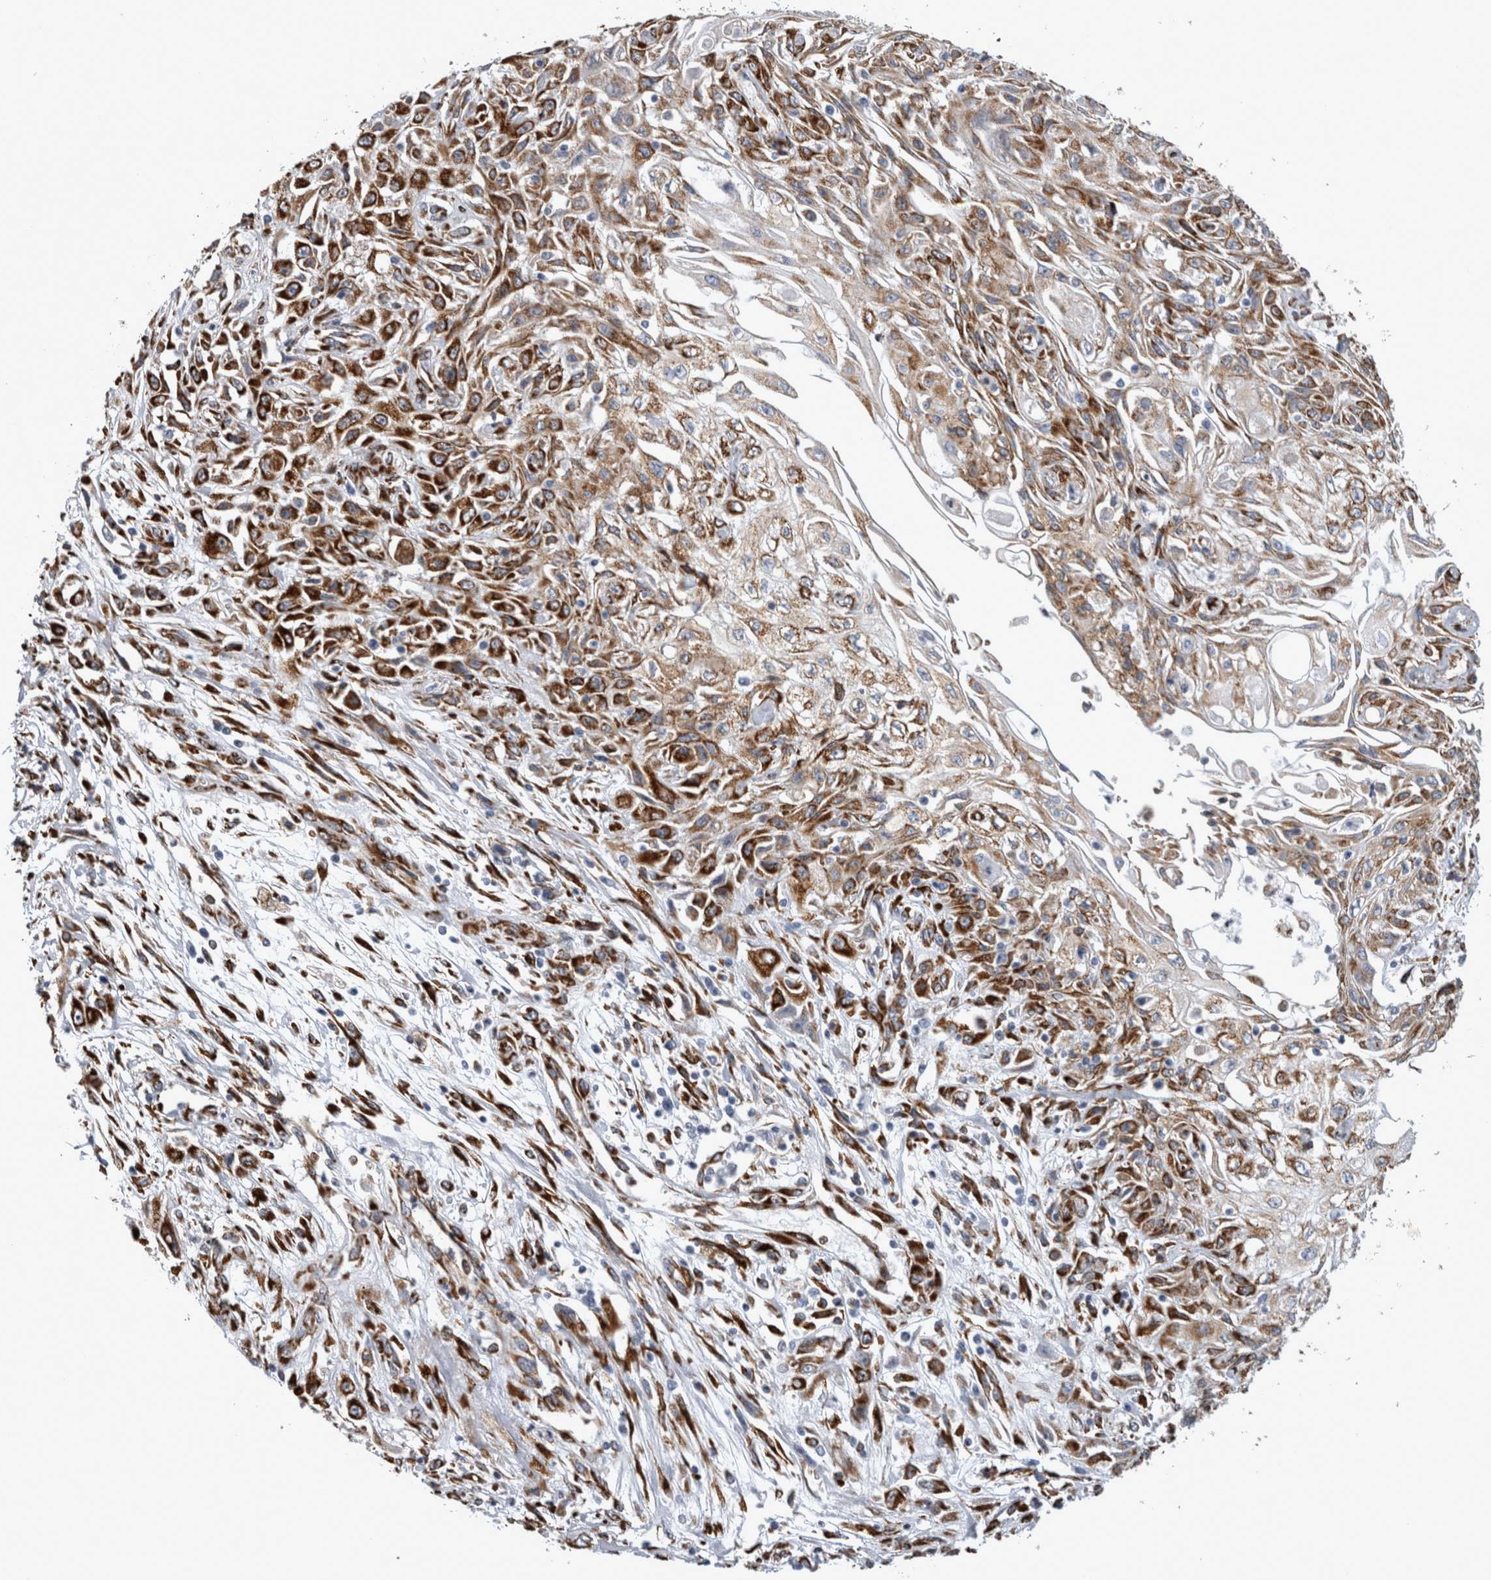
{"staining": {"intensity": "strong", "quantity": ">75%", "location": "cytoplasmic/membranous"}, "tissue": "skin cancer", "cell_type": "Tumor cells", "image_type": "cancer", "snomed": [{"axis": "morphology", "description": "Squamous cell carcinoma, NOS"}, {"axis": "morphology", "description": "Squamous cell carcinoma, metastatic, NOS"}, {"axis": "topography", "description": "Skin"}, {"axis": "topography", "description": "Lymph node"}], "caption": "Skin cancer stained with a protein marker displays strong staining in tumor cells.", "gene": "FHIP2B", "patient": {"sex": "male", "age": 75}}